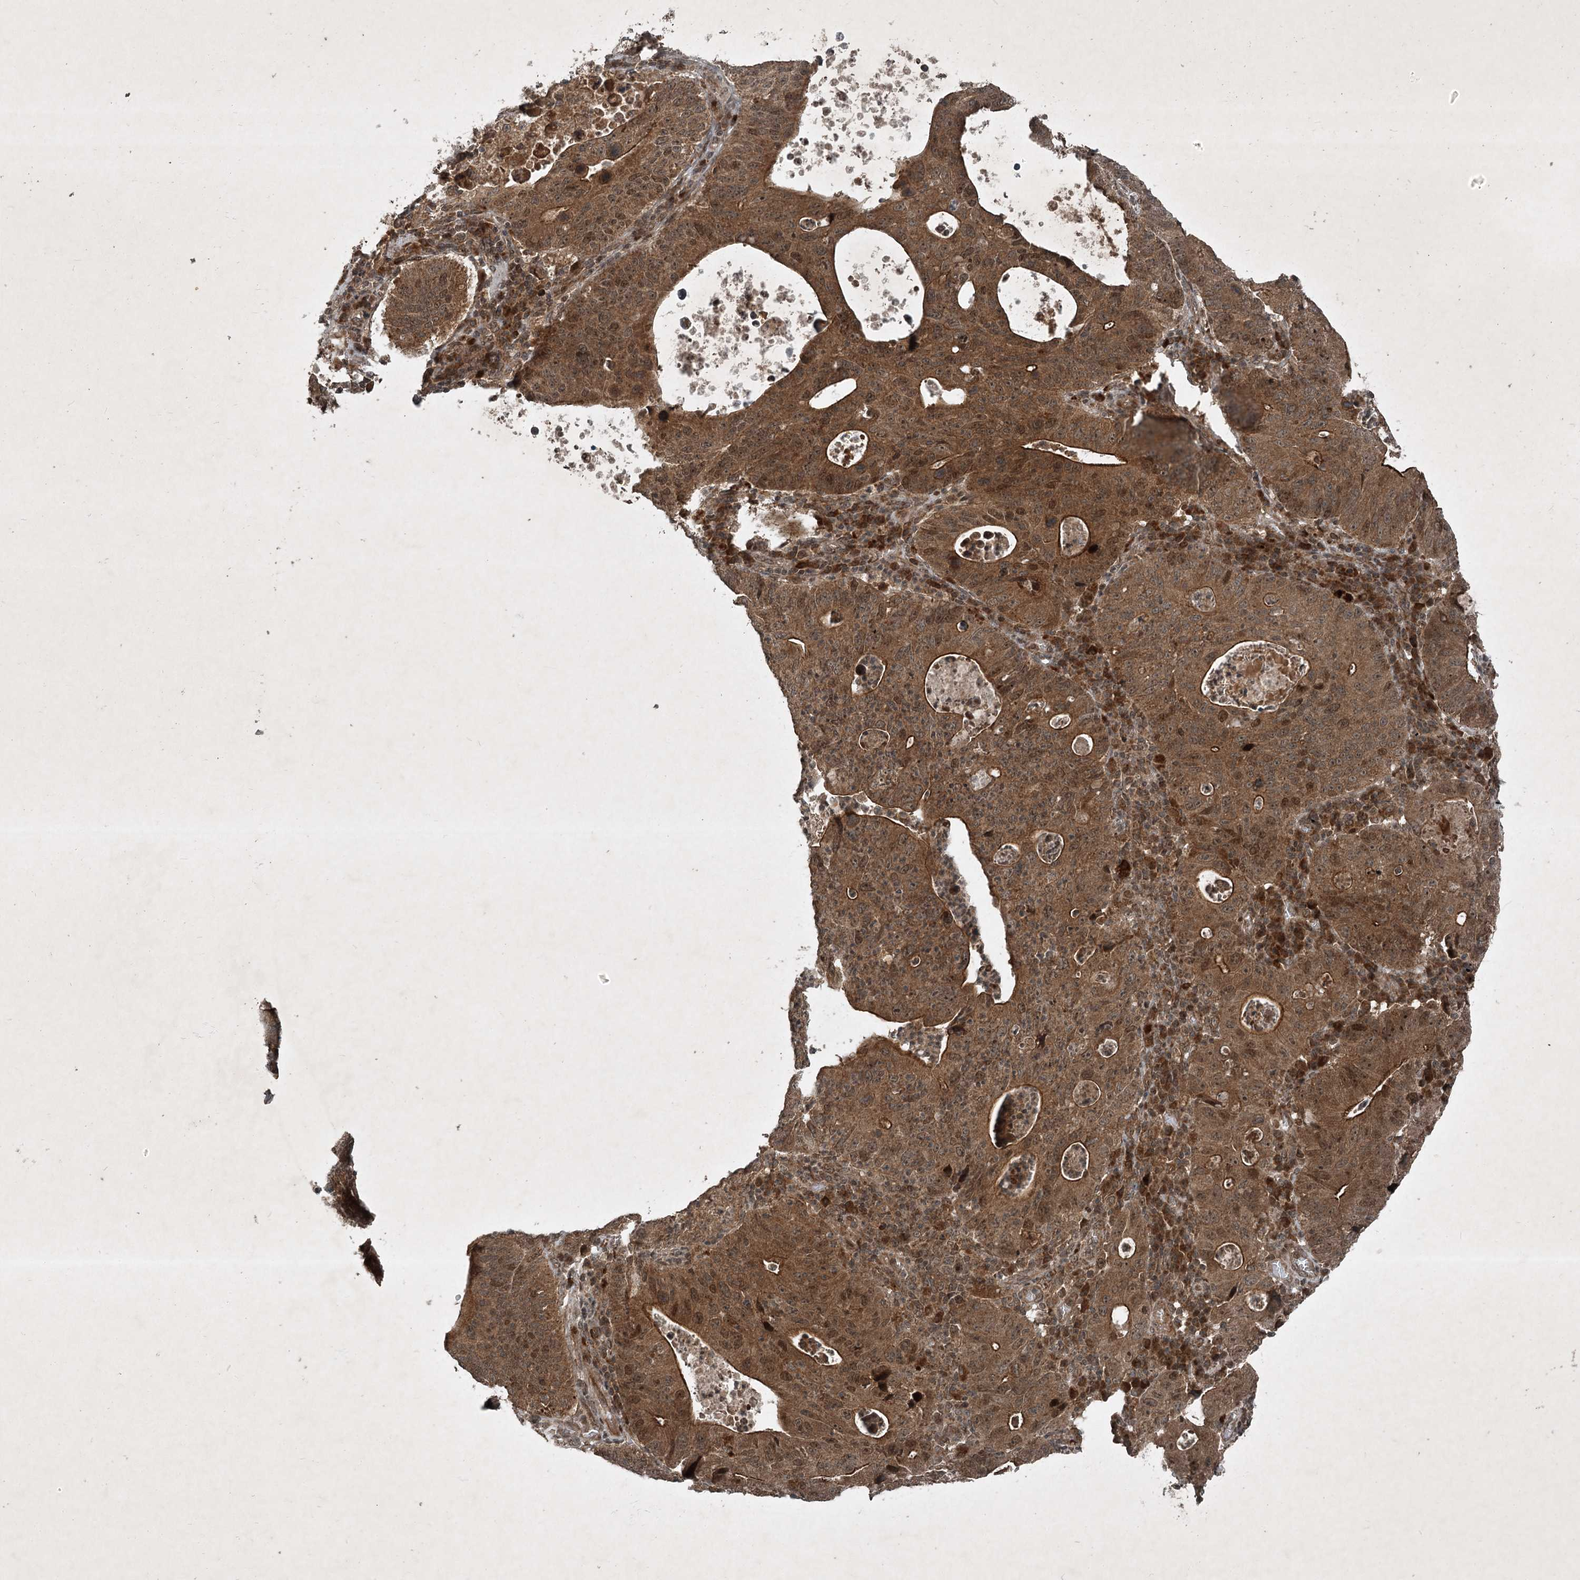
{"staining": {"intensity": "strong", "quantity": ">75%", "location": "cytoplasmic/membranous,nuclear"}, "tissue": "stomach cancer", "cell_type": "Tumor cells", "image_type": "cancer", "snomed": [{"axis": "morphology", "description": "Adenocarcinoma, NOS"}, {"axis": "topography", "description": "Stomach"}], "caption": "IHC of stomach cancer (adenocarcinoma) shows high levels of strong cytoplasmic/membranous and nuclear expression in about >75% of tumor cells.", "gene": "UNC93A", "patient": {"sex": "male", "age": 59}}